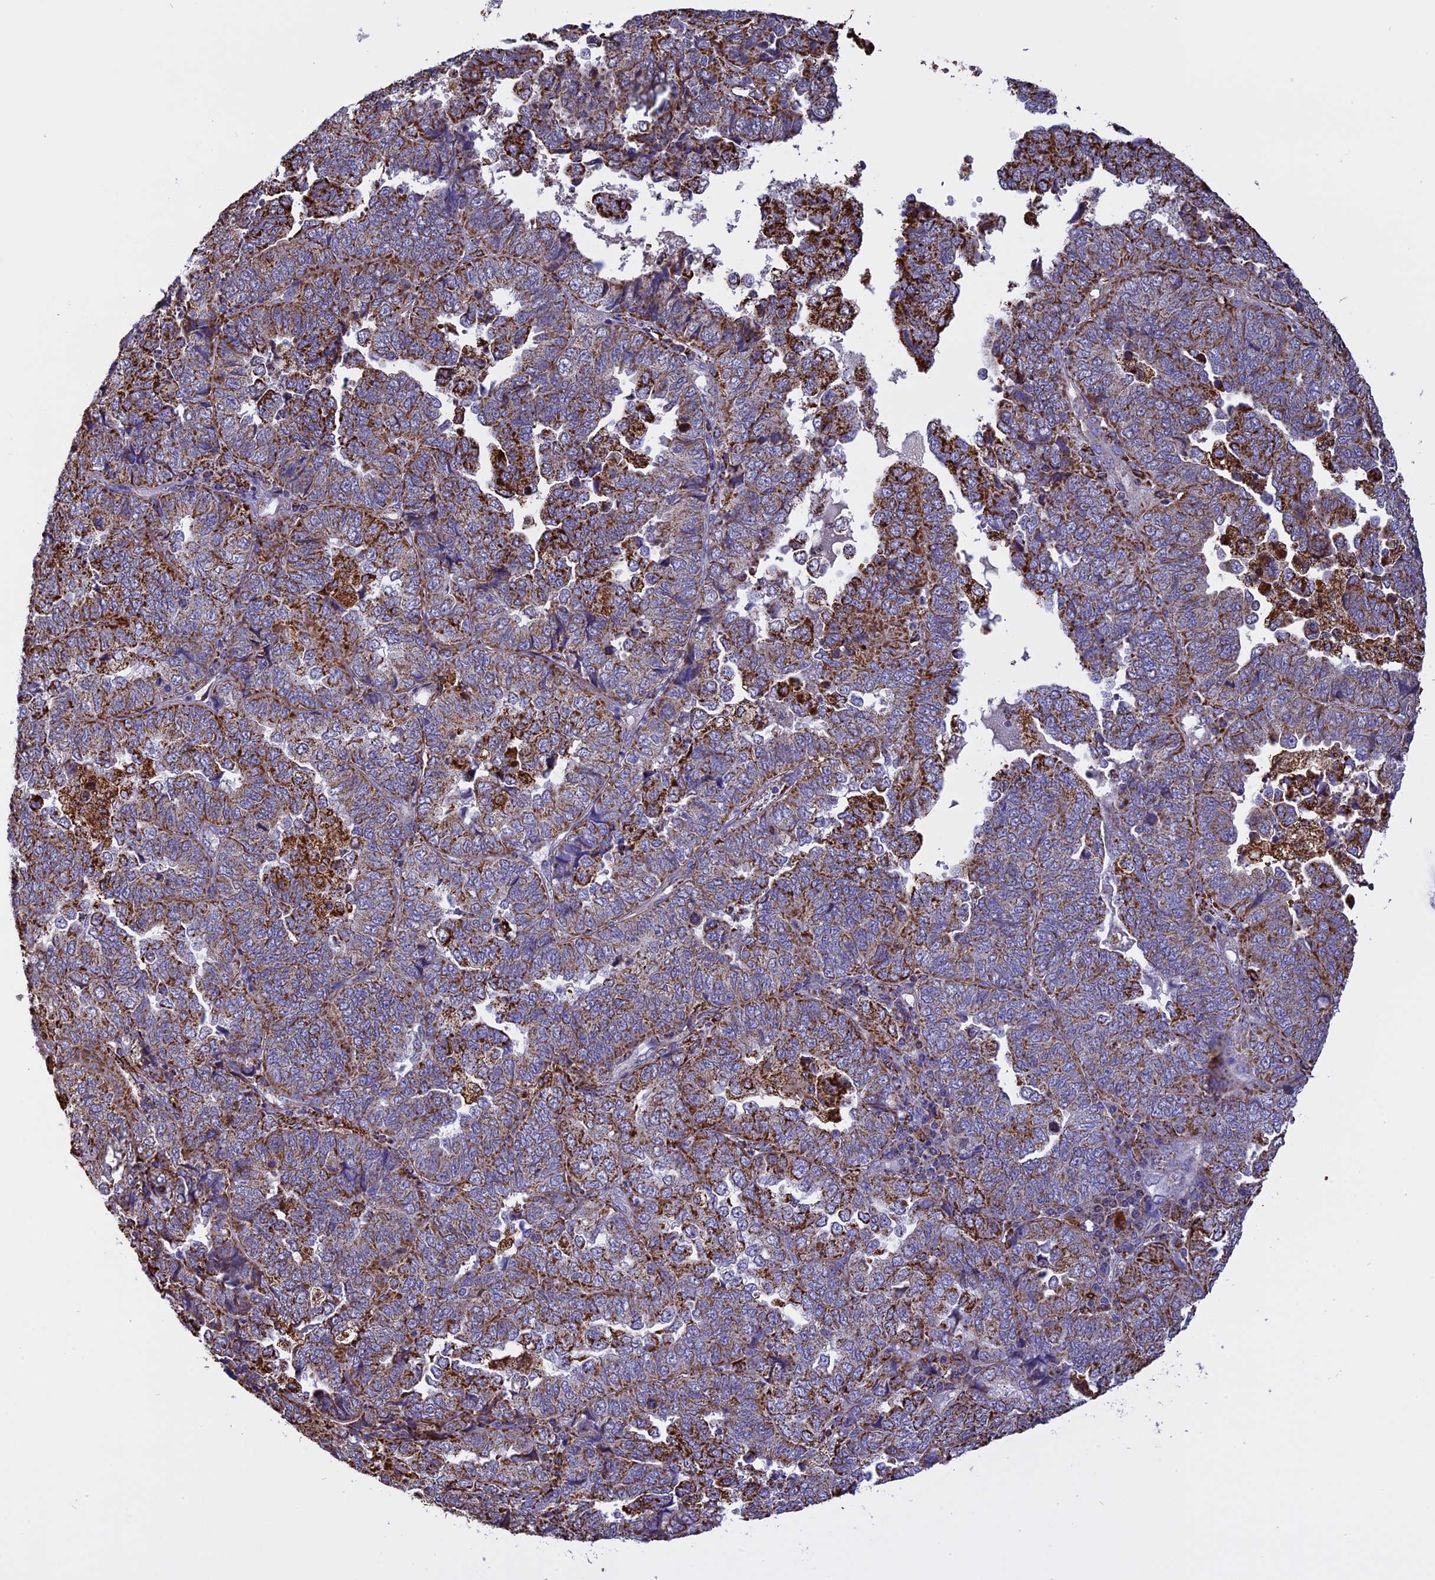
{"staining": {"intensity": "strong", "quantity": "<25%", "location": "cytoplasmic/membranous"}, "tissue": "endometrial cancer", "cell_type": "Tumor cells", "image_type": "cancer", "snomed": [{"axis": "morphology", "description": "Adenocarcinoma, NOS"}, {"axis": "topography", "description": "Endometrium"}], "caption": "A micrograph showing strong cytoplasmic/membranous staining in approximately <25% of tumor cells in endometrial cancer, as visualized by brown immunohistochemical staining.", "gene": "KCNG1", "patient": {"sex": "female", "age": 79}}